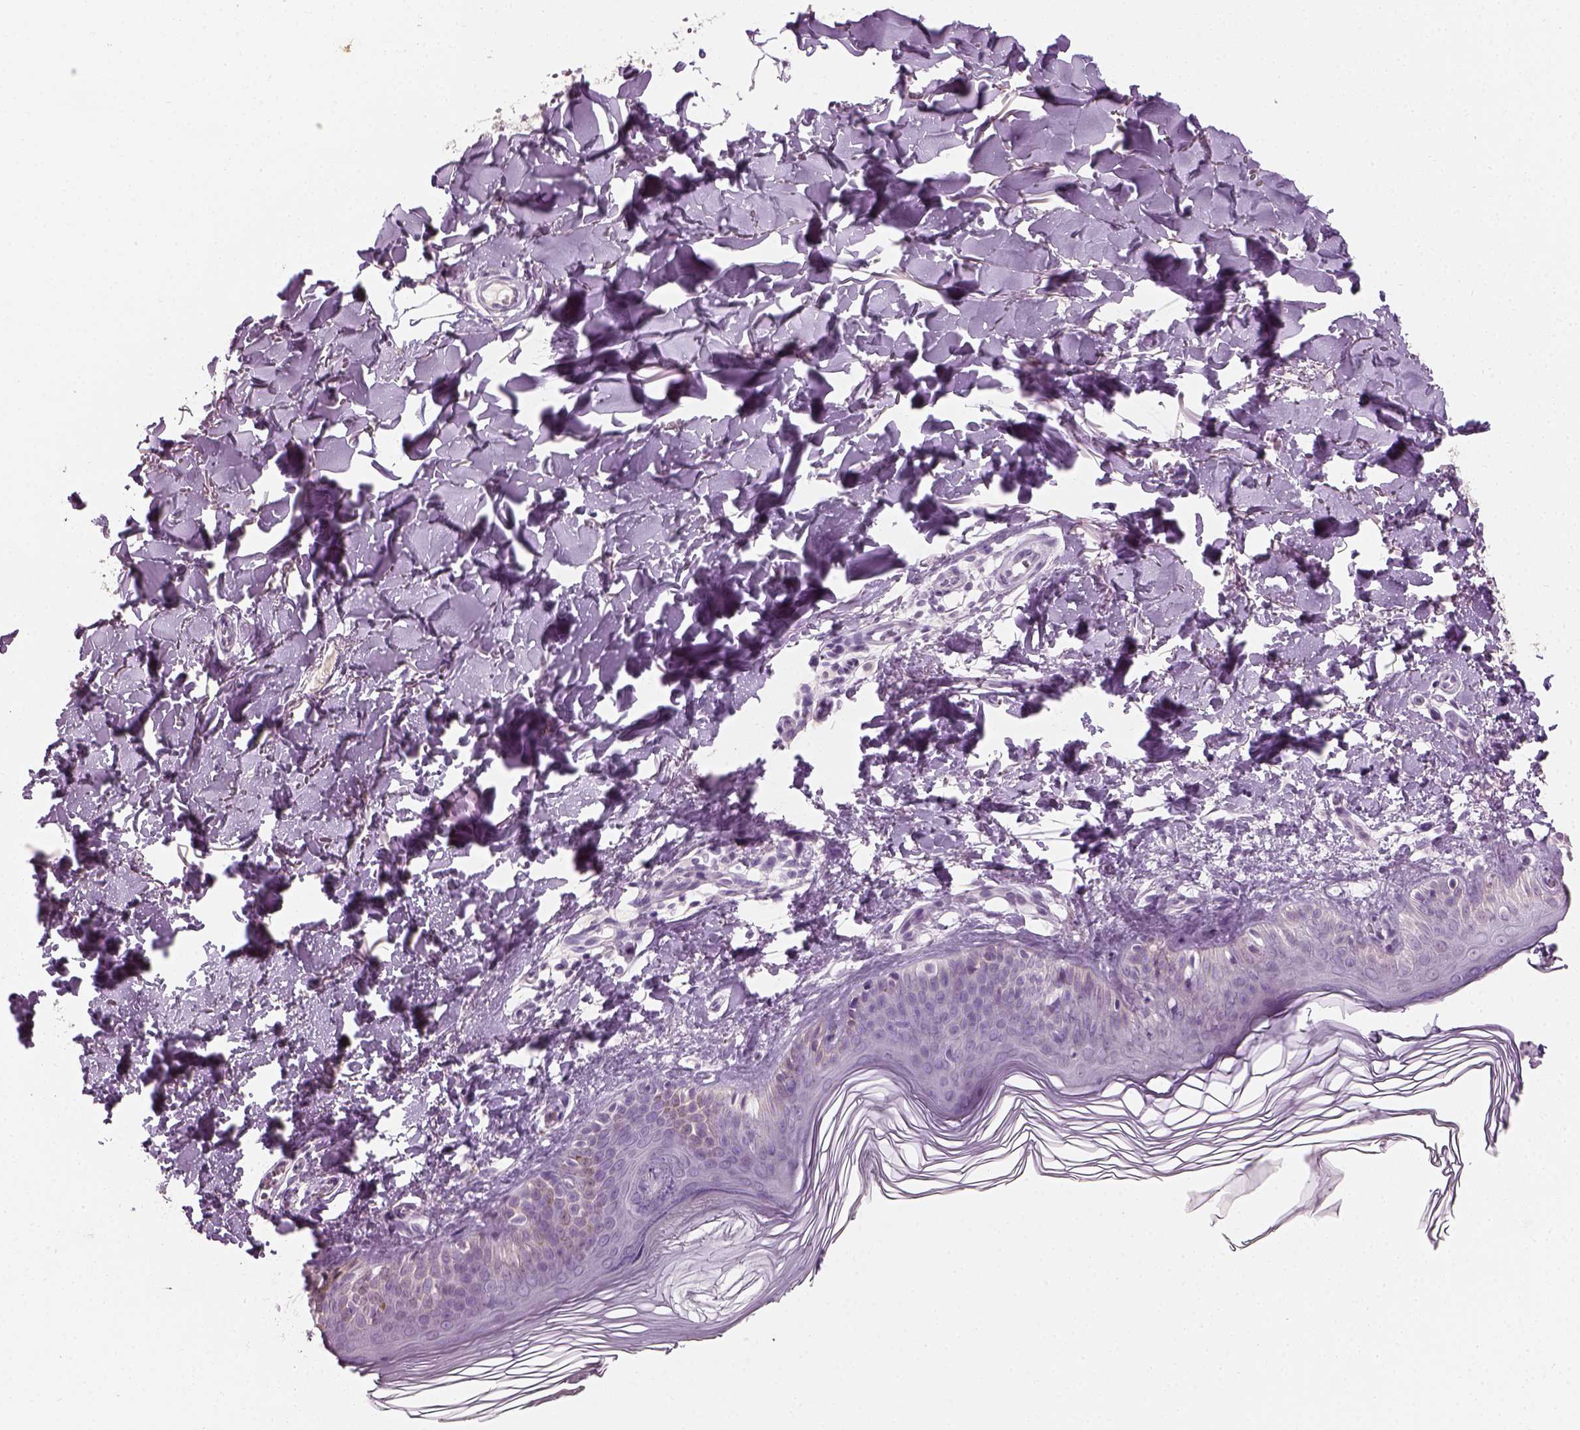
{"staining": {"intensity": "negative", "quantity": "none", "location": "none"}, "tissue": "skin", "cell_type": "Fibroblasts", "image_type": "normal", "snomed": [{"axis": "morphology", "description": "Normal tissue, NOS"}, {"axis": "topography", "description": "Skin"}, {"axis": "topography", "description": "Peripheral nerve tissue"}], "caption": "An image of skin stained for a protein demonstrates no brown staining in fibroblasts. (IHC, brightfield microscopy, high magnification).", "gene": "TH", "patient": {"sex": "female", "age": 45}}